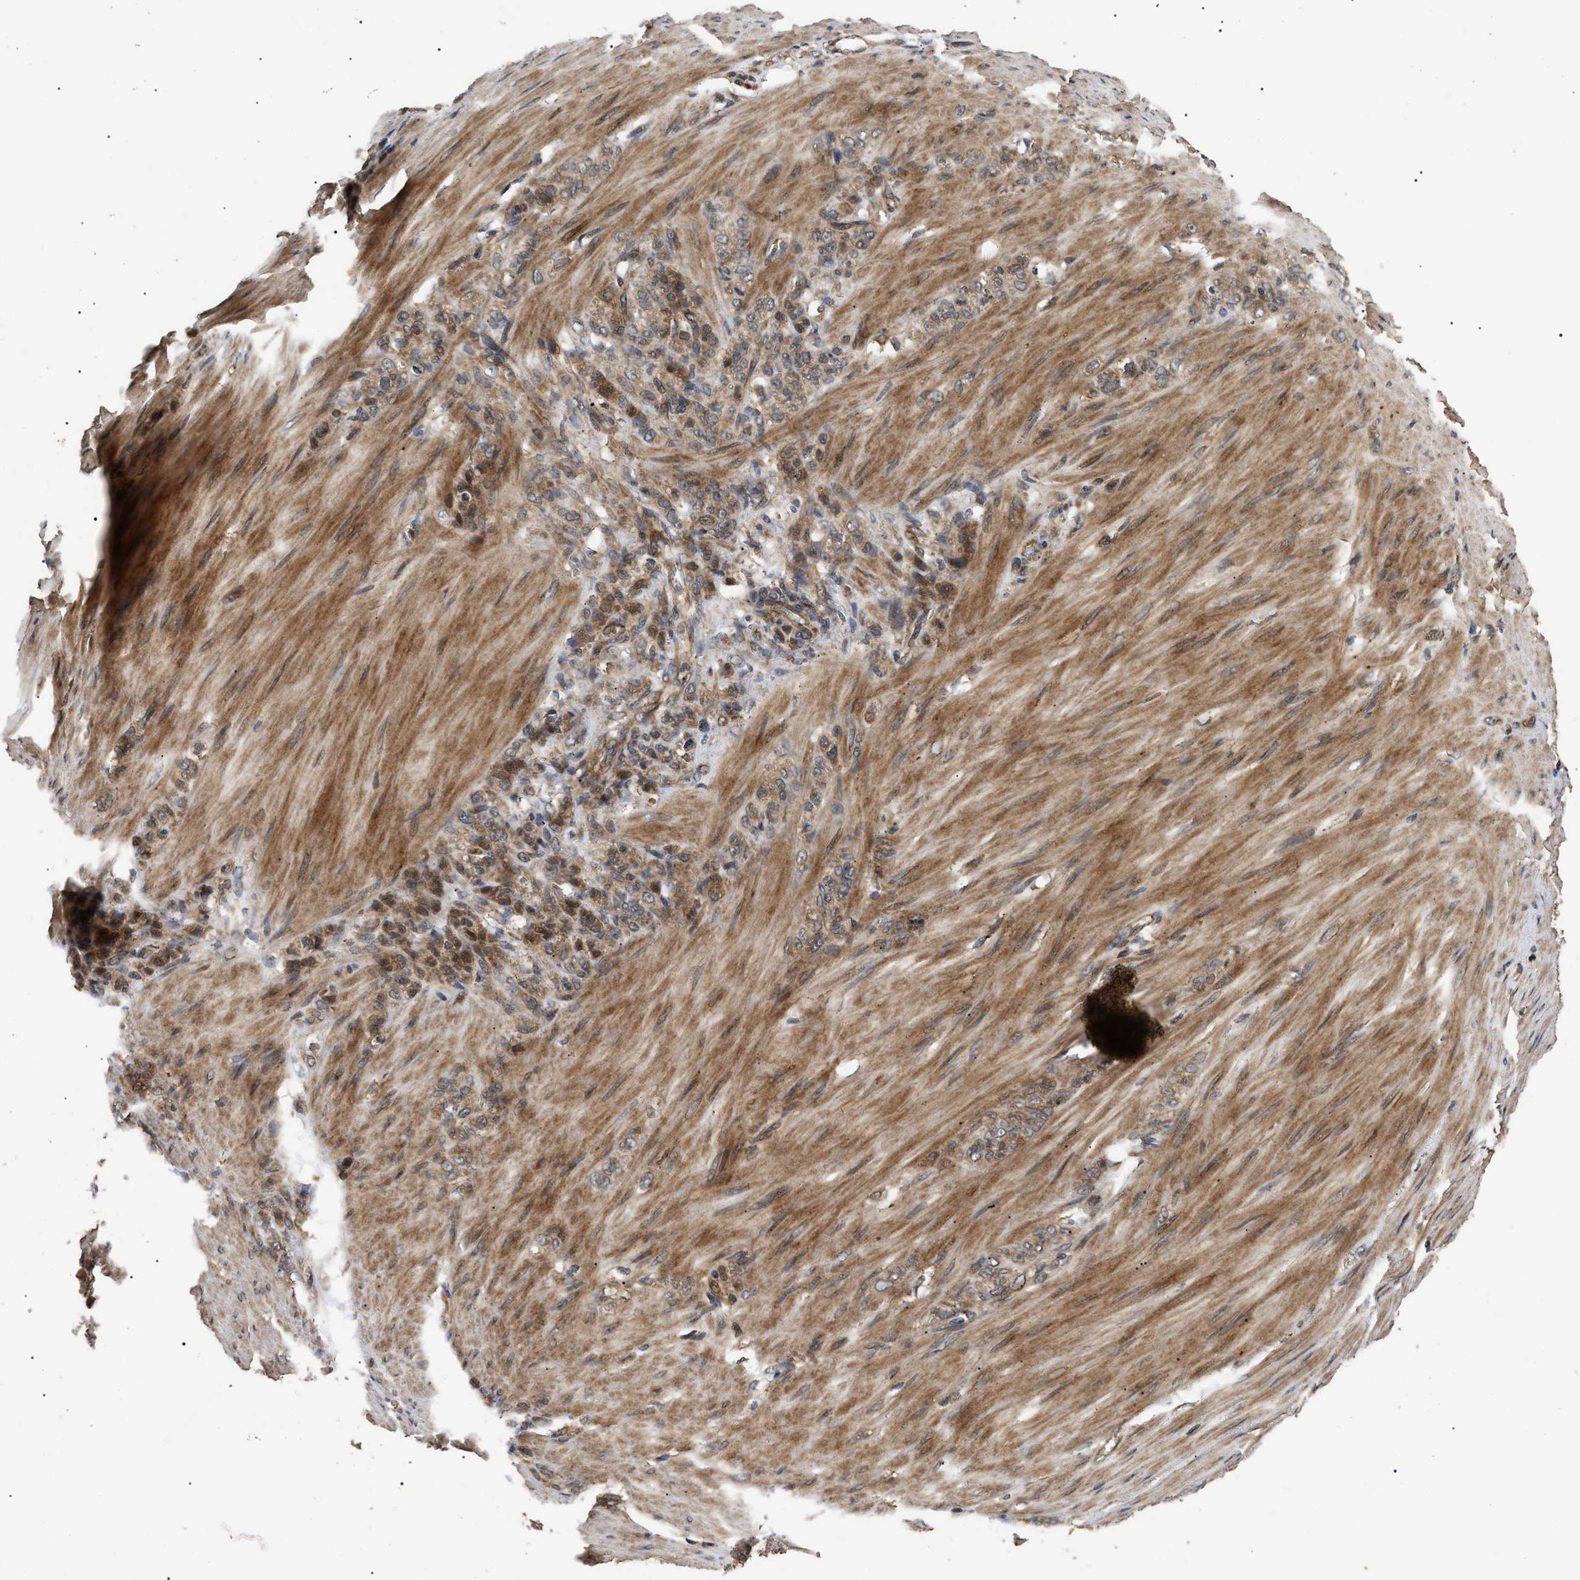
{"staining": {"intensity": "moderate", "quantity": ">75%", "location": "cytoplasmic/membranous,nuclear"}, "tissue": "stomach cancer", "cell_type": "Tumor cells", "image_type": "cancer", "snomed": [{"axis": "morphology", "description": "Adenocarcinoma, NOS"}, {"axis": "topography", "description": "Stomach"}], "caption": "Approximately >75% of tumor cells in human stomach cancer display moderate cytoplasmic/membranous and nuclear protein positivity as visualized by brown immunohistochemical staining.", "gene": "ASTL", "patient": {"sex": "male", "age": 82}}